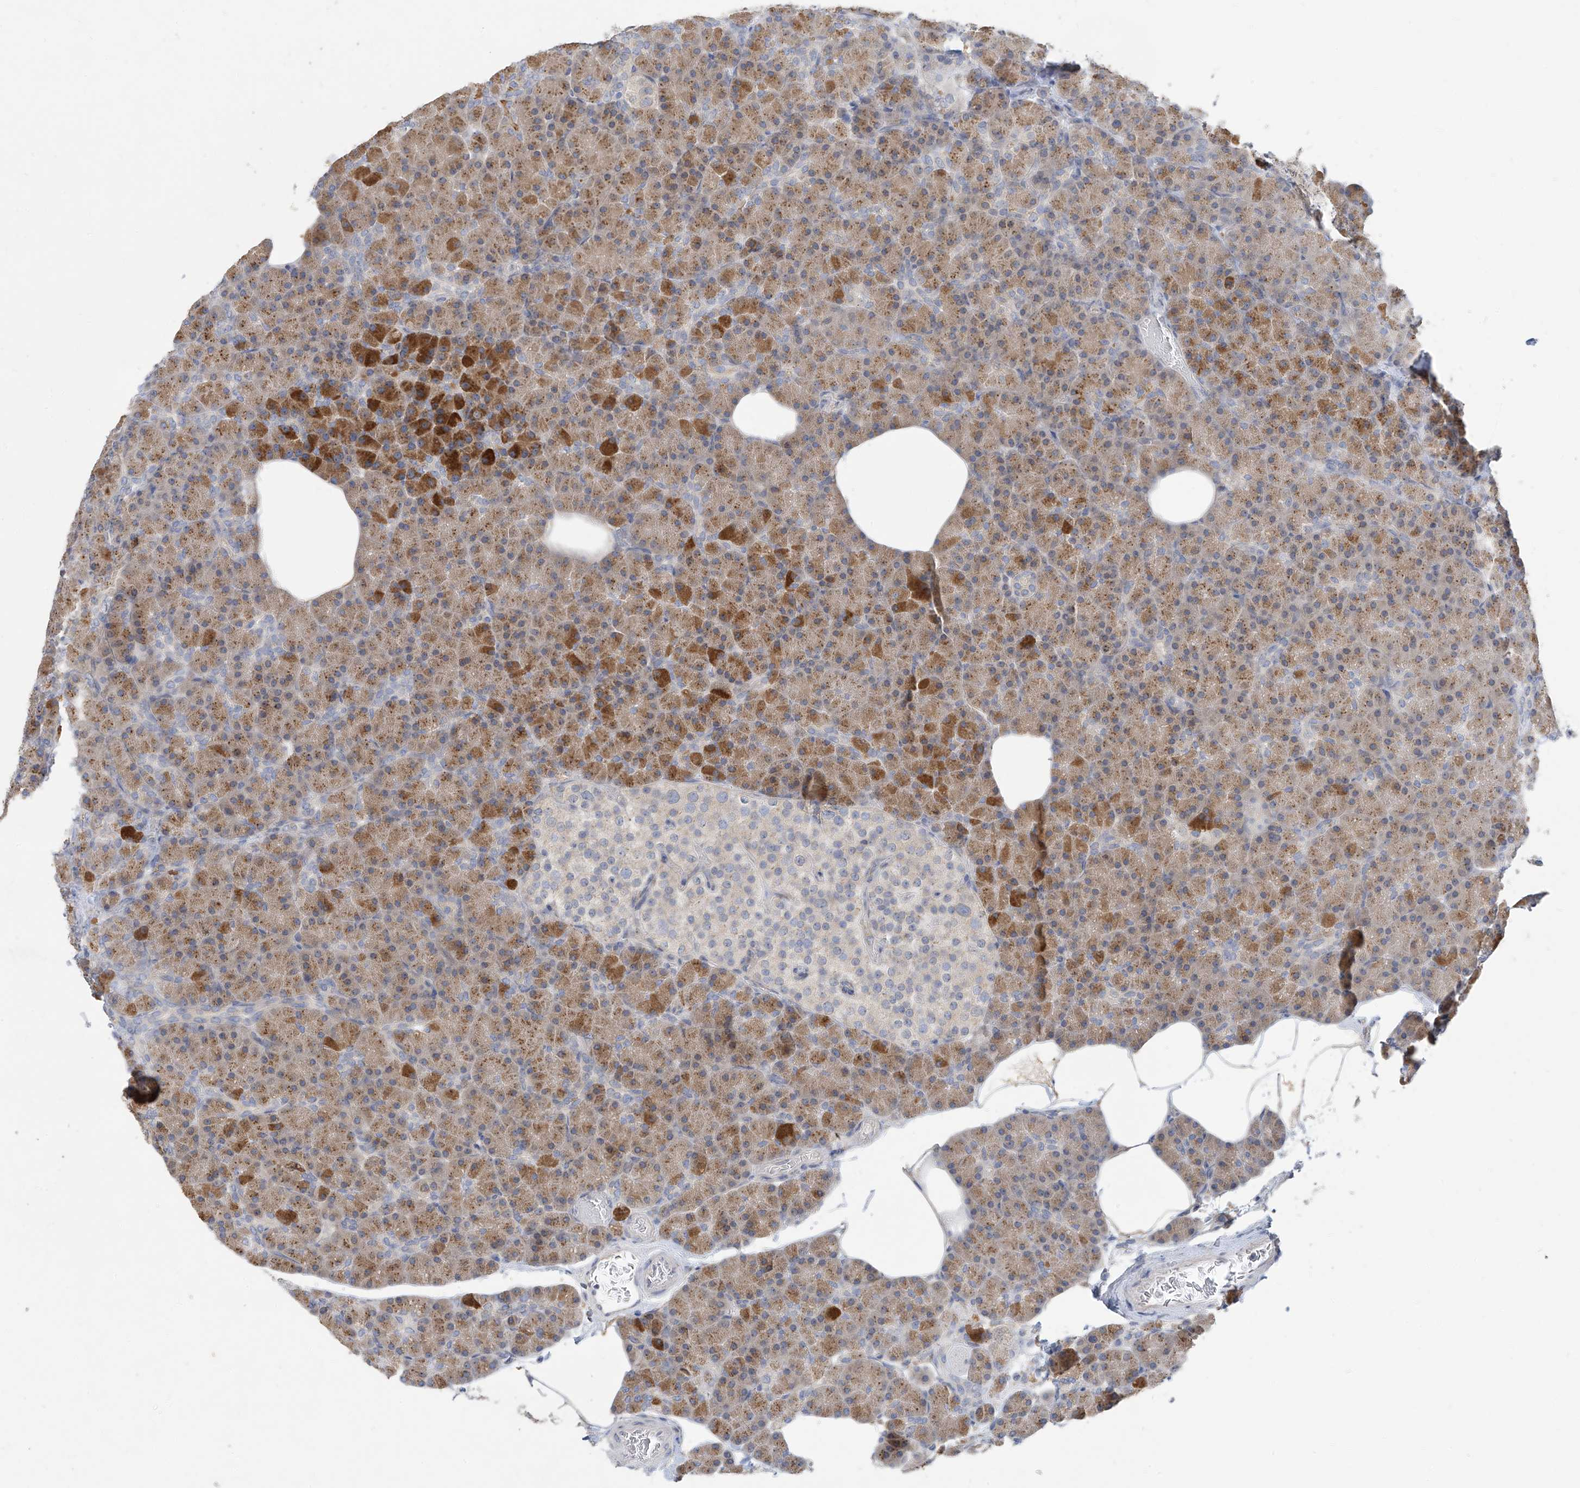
{"staining": {"intensity": "strong", "quantity": "25%-75%", "location": "cytoplasmic/membranous"}, "tissue": "pancreas", "cell_type": "Exocrine glandular cells", "image_type": "normal", "snomed": [{"axis": "morphology", "description": "Normal tissue, NOS"}, {"axis": "topography", "description": "Pancreas"}], "caption": "Immunohistochemical staining of unremarkable human pancreas displays strong cytoplasmic/membranous protein staining in about 25%-75% of exocrine glandular cells.", "gene": "KRTAP25", "patient": {"sex": "female", "age": 43}}